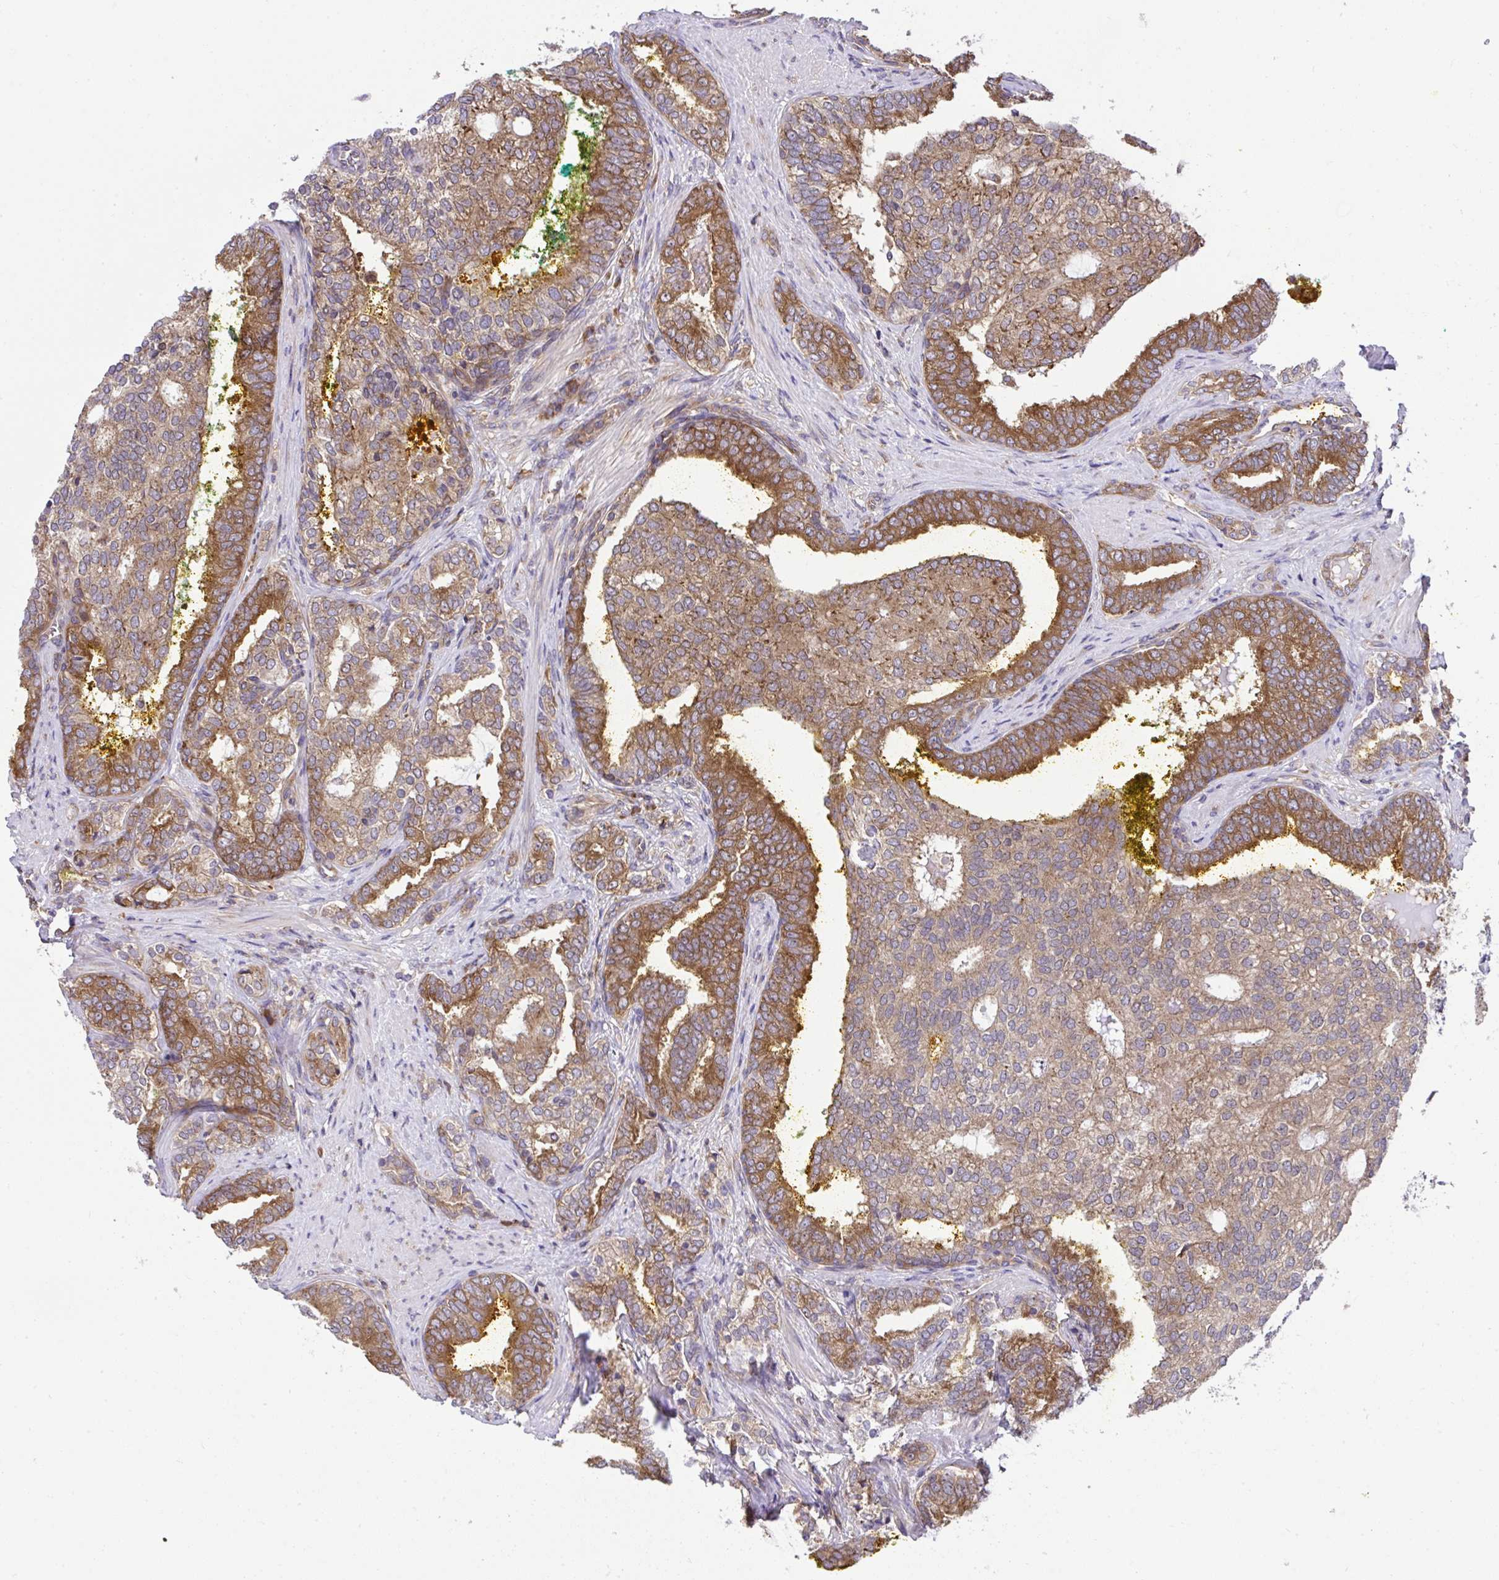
{"staining": {"intensity": "moderate", "quantity": ">75%", "location": "cytoplasmic/membranous"}, "tissue": "prostate cancer", "cell_type": "Tumor cells", "image_type": "cancer", "snomed": [{"axis": "morphology", "description": "Adenocarcinoma, High grade"}, {"axis": "topography", "description": "Prostate"}], "caption": "Immunohistochemistry (IHC) image of neoplastic tissue: prostate cancer stained using immunohistochemistry (IHC) demonstrates medium levels of moderate protein expression localized specifically in the cytoplasmic/membranous of tumor cells, appearing as a cytoplasmic/membranous brown color.", "gene": "RPS7", "patient": {"sex": "male", "age": 72}}